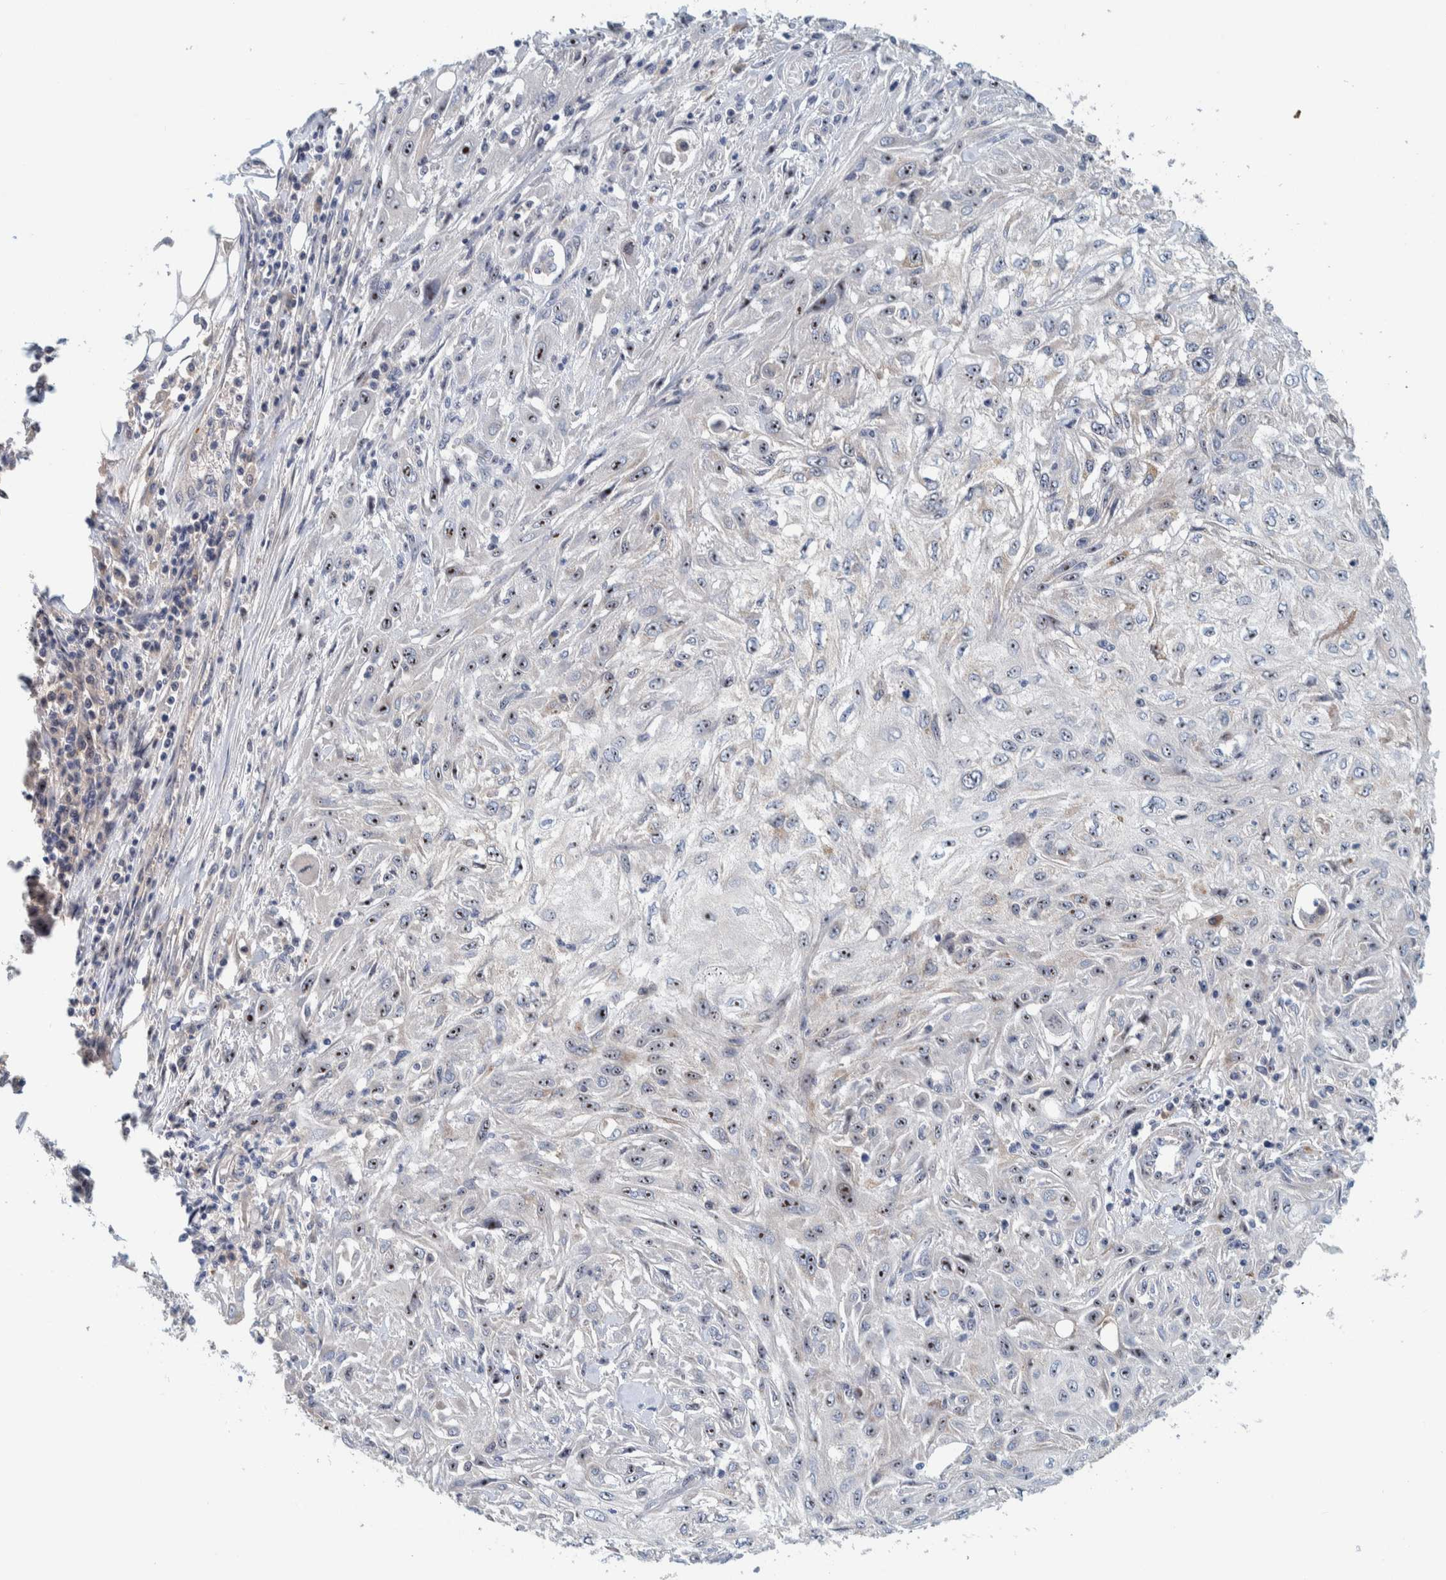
{"staining": {"intensity": "moderate", "quantity": ">75%", "location": "nuclear"}, "tissue": "skin cancer", "cell_type": "Tumor cells", "image_type": "cancer", "snomed": [{"axis": "morphology", "description": "Squamous cell carcinoma, NOS"}, {"axis": "morphology", "description": "Squamous cell carcinoma, metastatic, NOS"}, {"axis": "topography", "description": "Skin"}, {"axis": "topography", "description": "Lymph node"}], "caption": "A micrograph showing moderate nuclear staining in approximately >75% of tumor cells in skin cancer, as visualized by brown immunohistochemical staining.", "gene": "NOL11", "patient": {"sex": "male", "age": 75}}